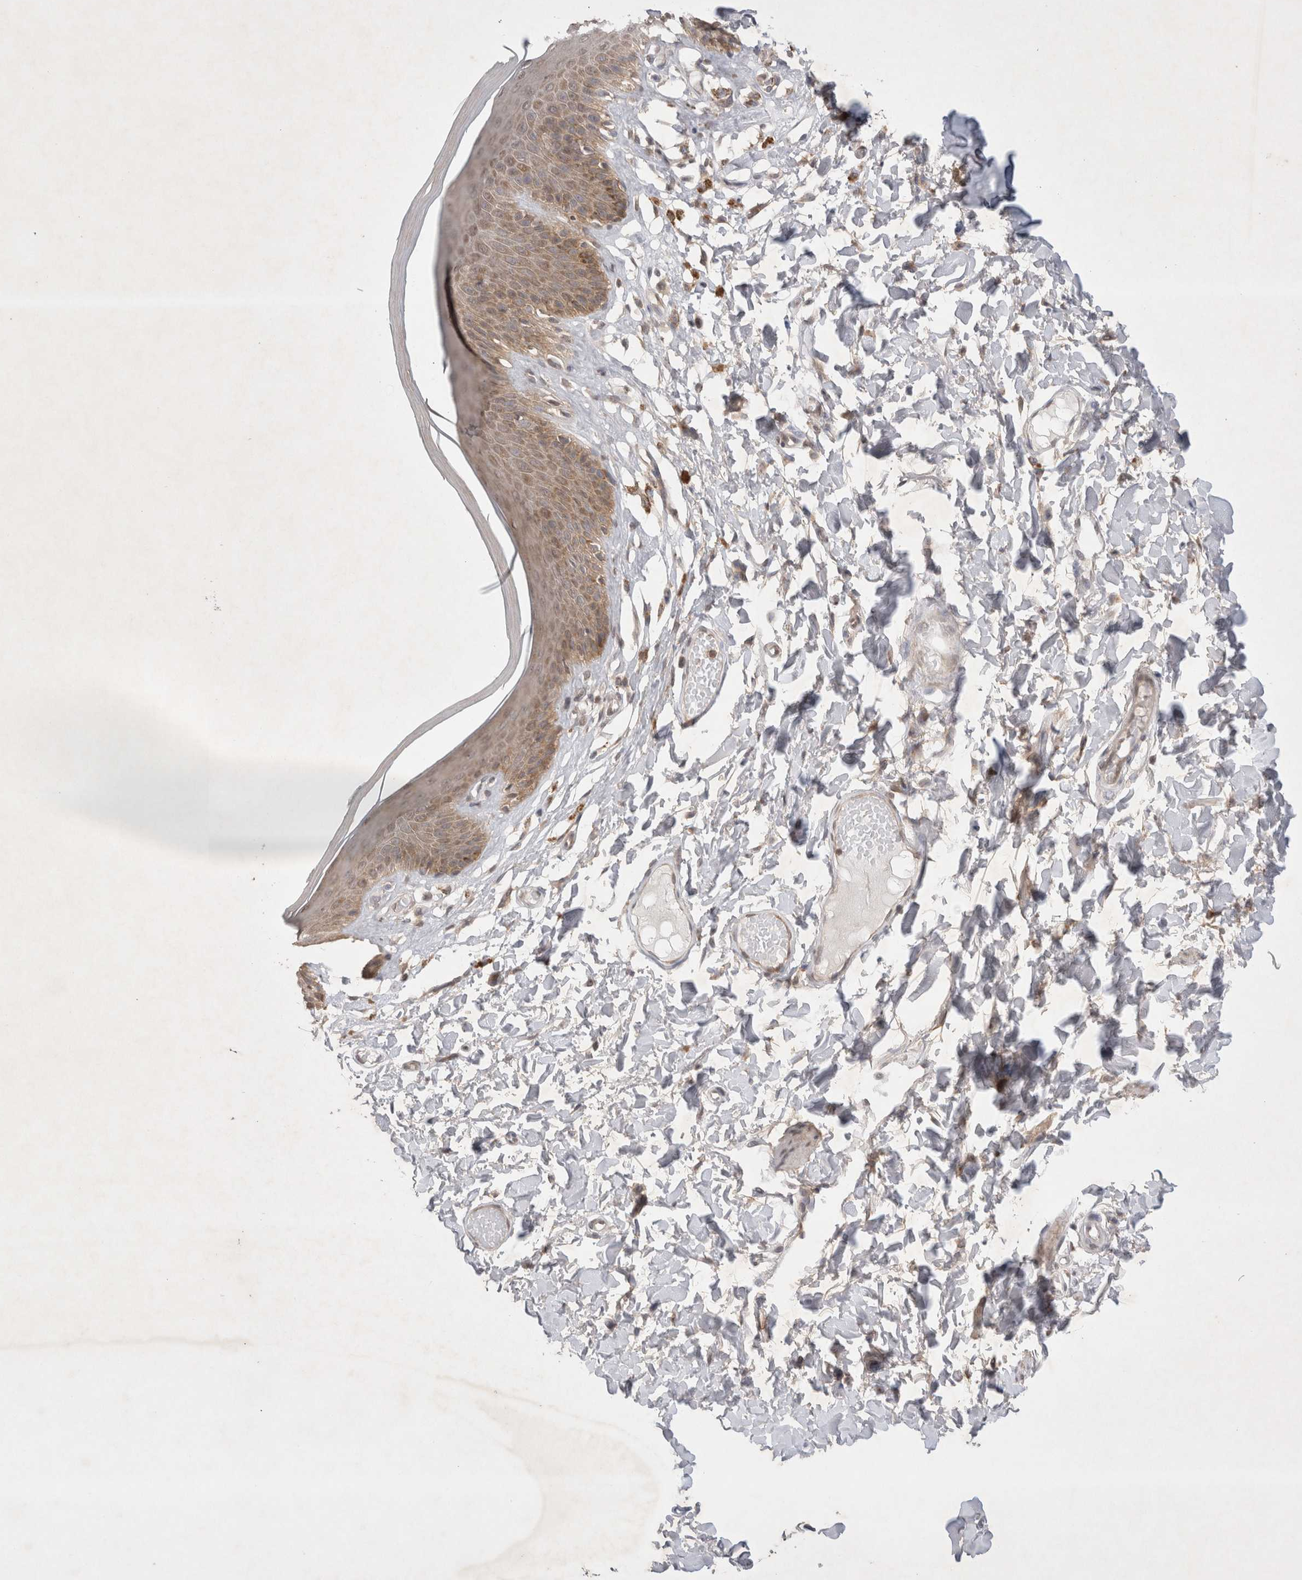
{"staining": {"intensity": "moderate", "quantity": ">75%", "location": "cytoplasmic/membranous"}, "tissue": "skin", "cell_type": "Epidermal cells", "image_type": "normal", "snomed": [{"axis": "morphology", "description": "Normal tissue, NOS"}, {"axis": "topography", "description": "Vulva"}], "caption": "The micrograph shows immunohistochemical staining of unremarkable skin. There is moderate cytoplasmic/membranous staining is appreciated in about >75% of epidermal cells.", "gene": "WIPF2", "patient": {"sex": "female", "age": 73}}